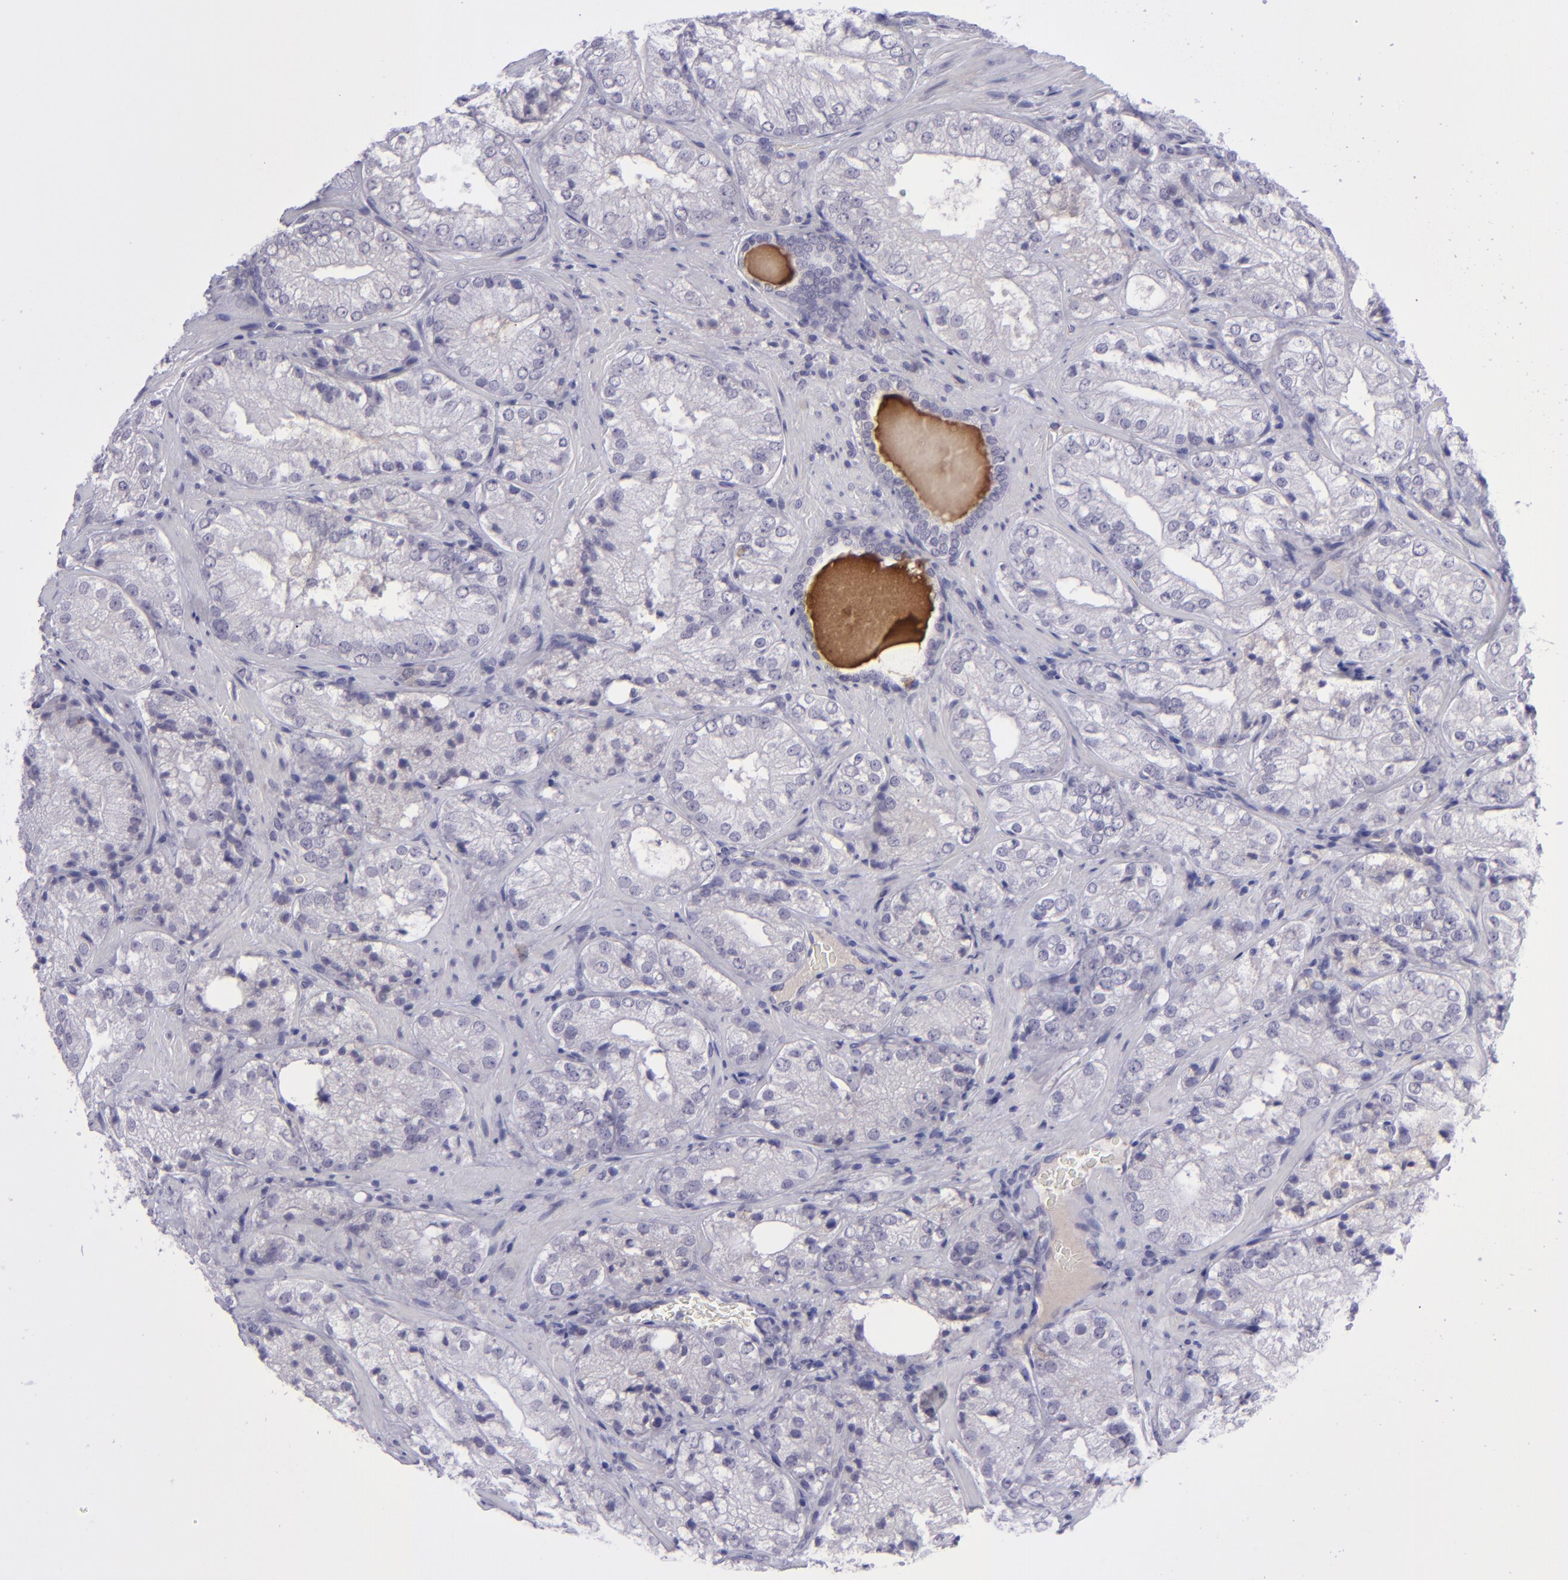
{"staining": {"intensity": "negative", "quantity": "none", "location": "none"}, "tissue": "prostate cancer", "cell_type": "Tumor cells", "image_type": "cancer", "snomed": [{"axis": "morphology", "description": "Adenocarcinoma, Low grade"}, {"axis": "topography", "description": "Prostate"}], "caption": "Histopathology image shows no protein positivity in tumor cells of prostate adenocarcinoma (low-grade) tissue.", "gene": "POU2F2", "patient": {"sex": "male", "age": 60}}